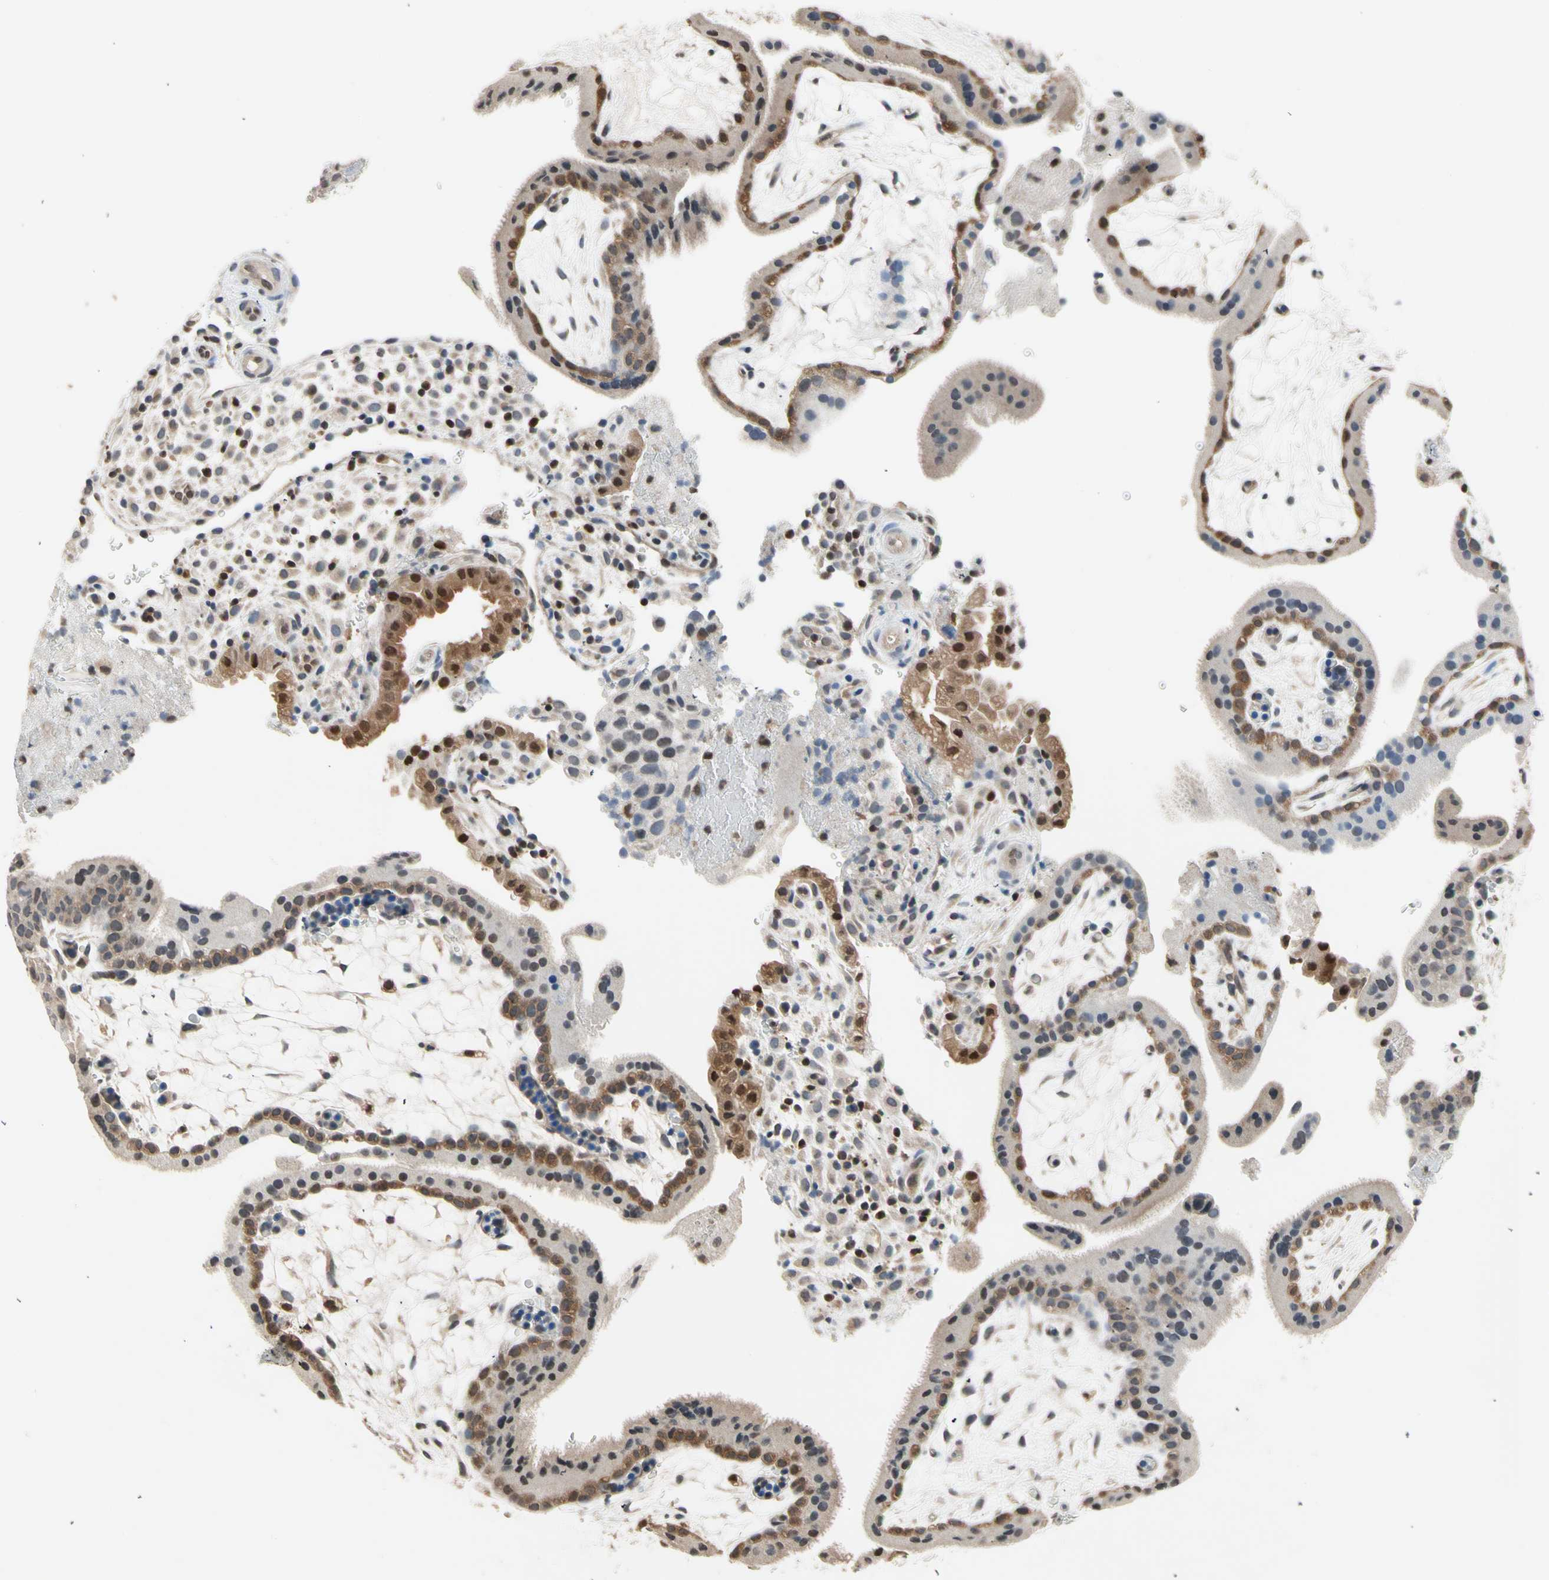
{"staining": {"intensity": "weak", "quantity": "25%-75%", "location": "cytoplasmic/membranous"}, "tissue": "placenta", "cell_type": "Decidual cells", "image_type": "normal", "snomed": [{"axis": "morphology", "description": "Normal tissue, NOS"}, {"axis": "topography", "description": "Placenta"}], "caption": "The micrograph displays staining of unremarkable placenta, revealing weak cytoplasmic/membranous protein positivity (brown color) within decidual cells. The protein is shown in brown color, while the nuclei are stained blue.", "gene": "GSR", "patient": {"sex": "female", "age": 19}}